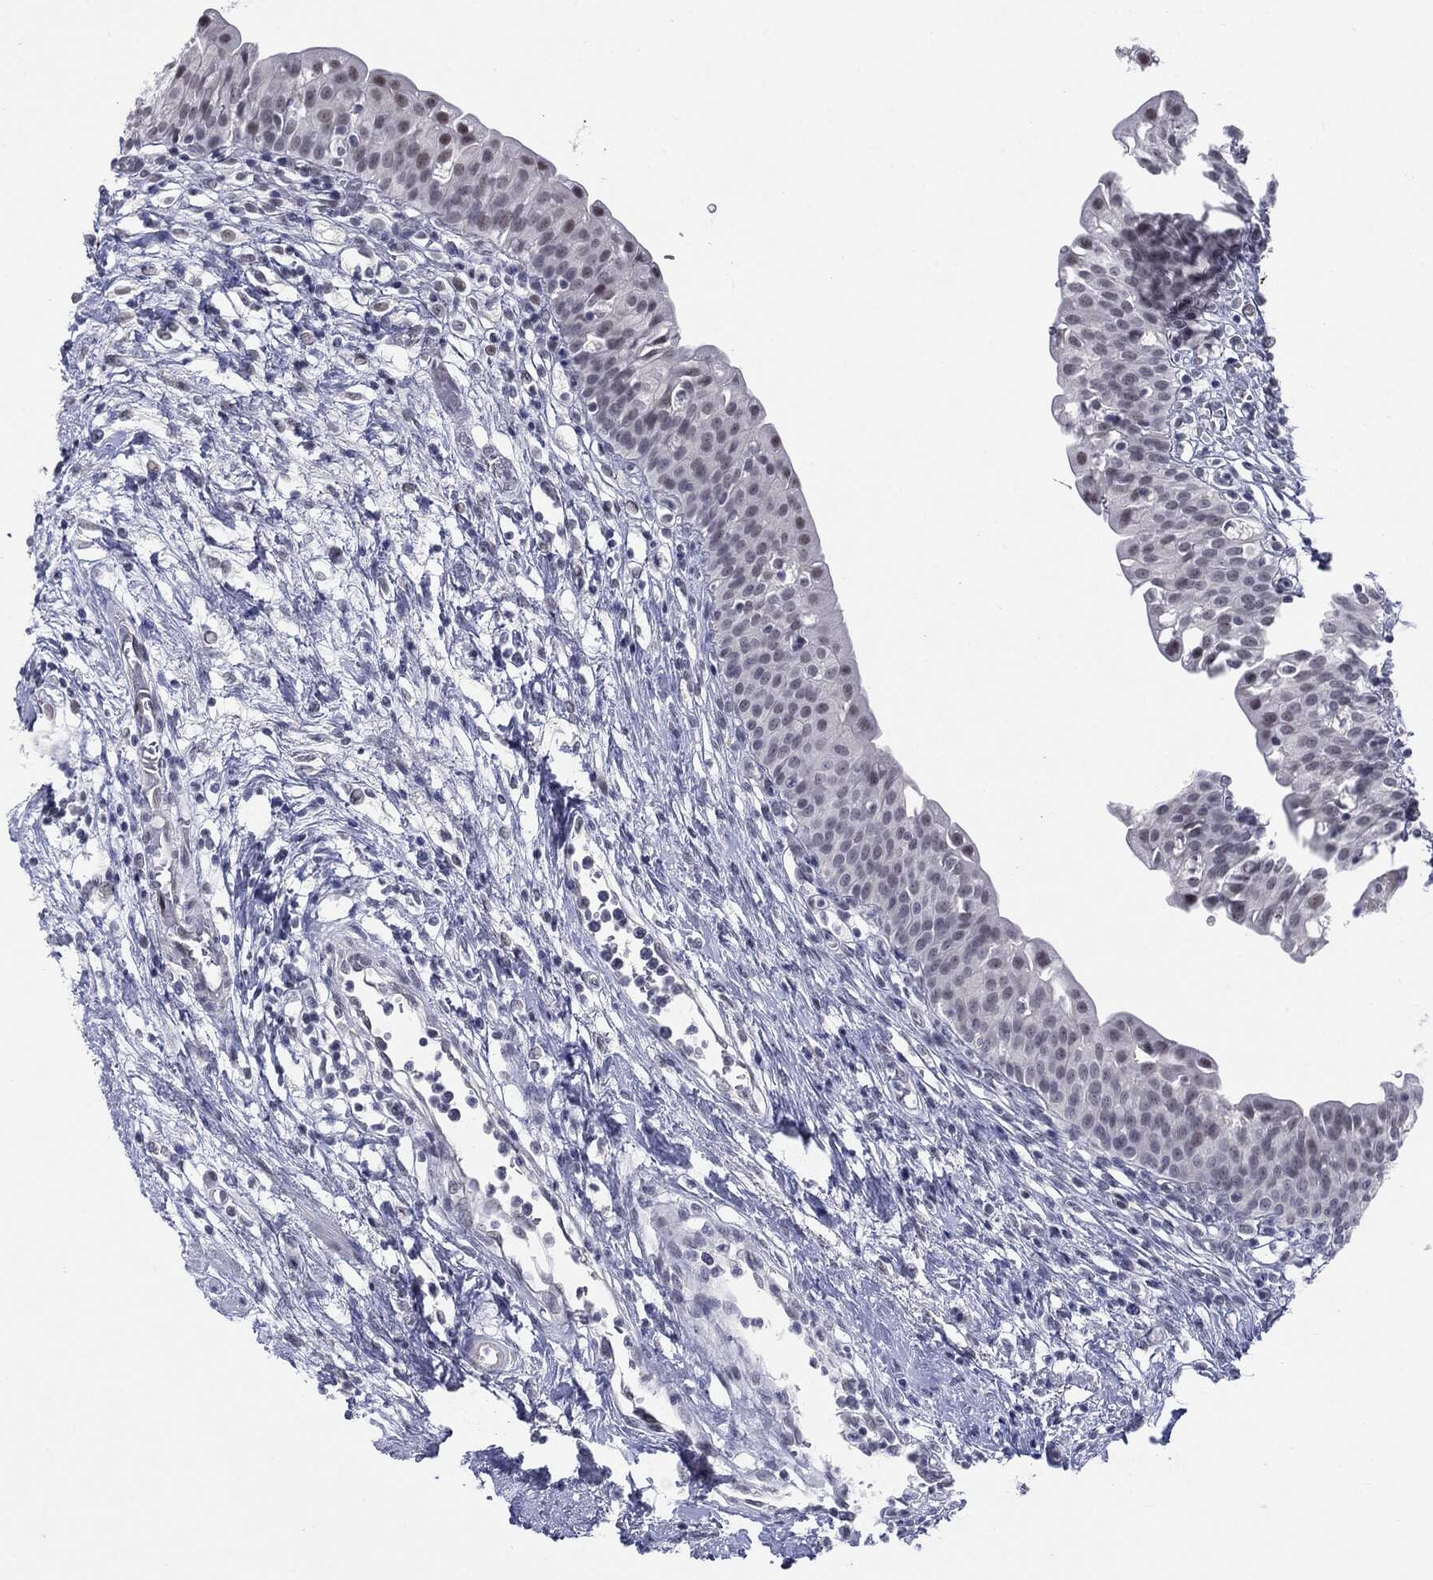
{"staining": {"intensity": "negative", "quantity": "none", "location": "none"}, "tissue": "urinary bladder", "cell_type": "Urothelial cells", "image_type": "normal", "snomed": [{"axis": "morphology", "description": "Normal tissue, NOS"}, {"axis": "topography", "description": "Urinary bladder"}], "caption": "Immunohistochemical staining of normal human urinary bladder demonstrates no significant expression in urothelial cells.", "gene": "SLC5A5", "patient": {"sex": "male", "age": 76}}